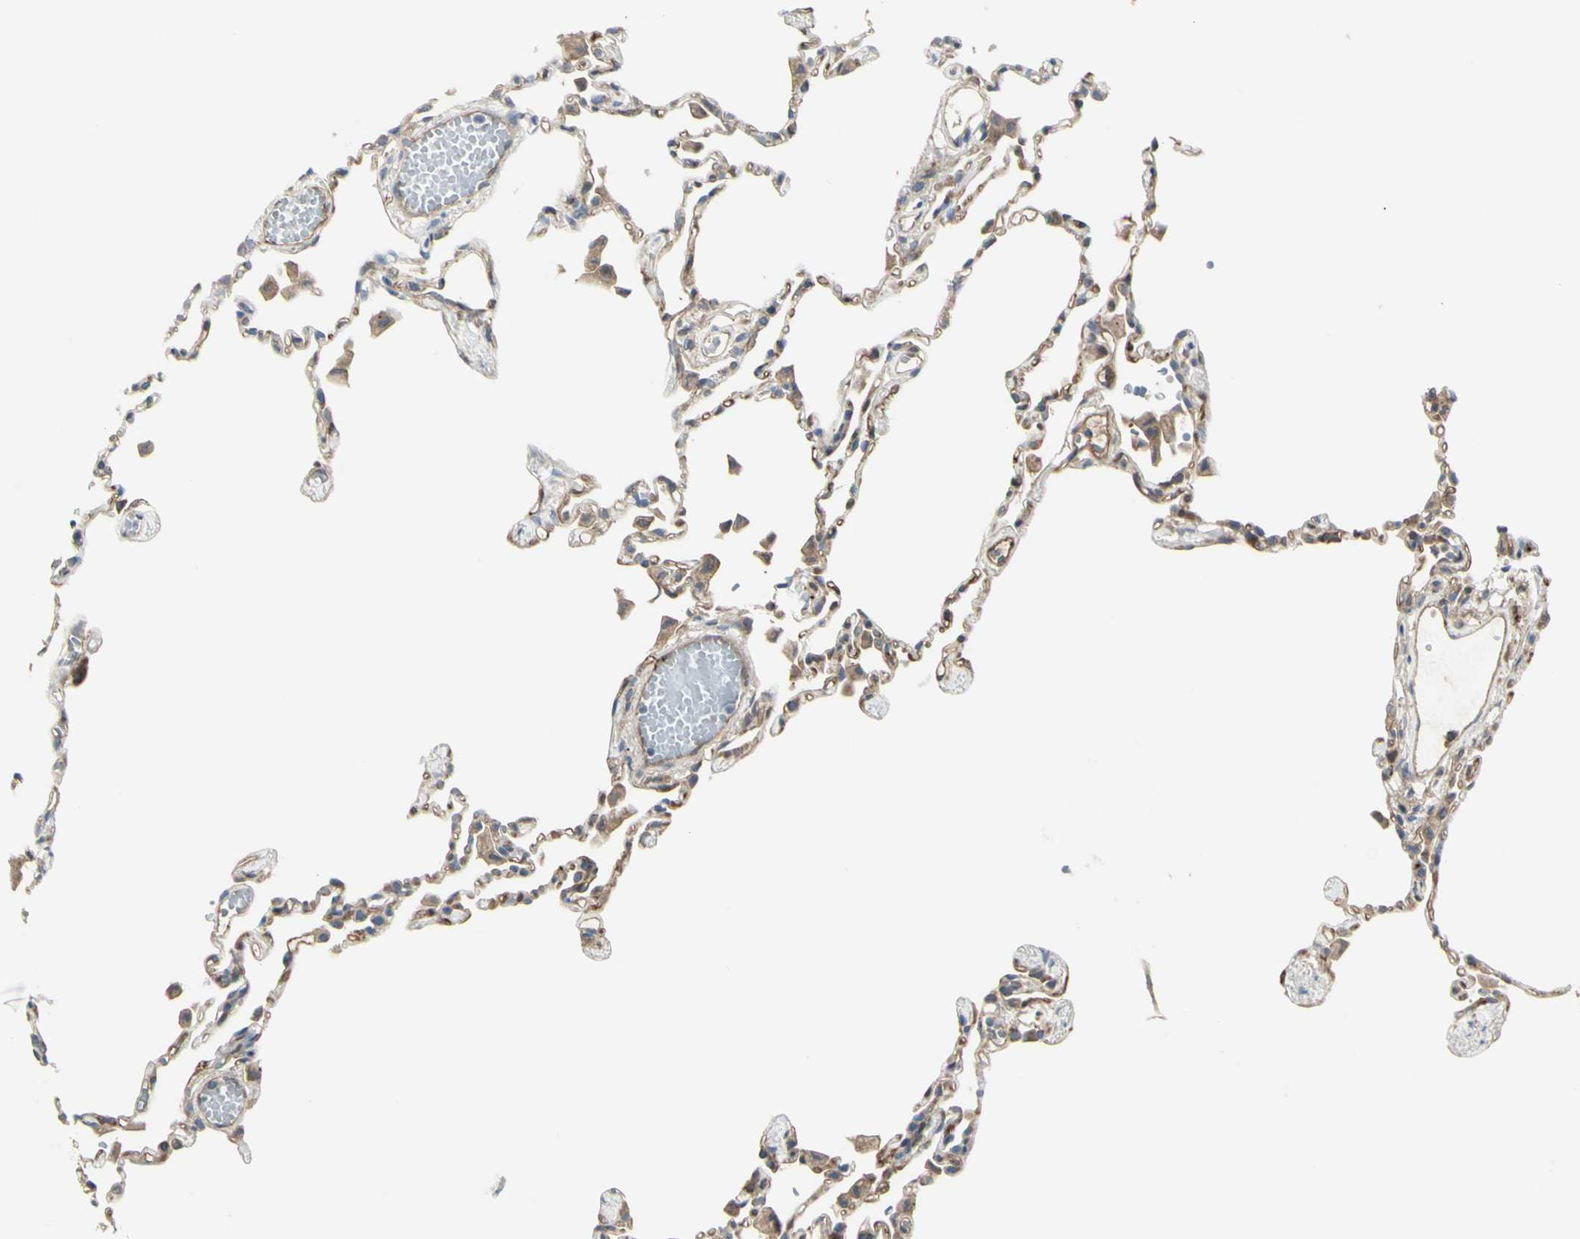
{"staining": {"intensity": "moderate", "quantity": "25%-75%", "location": "cytoplasmic/membranous"}, "tissue": "lung", "cell_type": "Alveolar cells", "image_type": "normal", "snomed": [{"axis": "morphology", "description": "Normal tissue, NOS"}, {"axis": "topography", "description": "Lung"}], "caption": "Brown immunohistochemical staining in unremarkable human lung exhibits moderate cytoplasmic/membranous staining in approximately 25%-75% of alveolar cells. (DAB IHC, brown staining for protein, blue staining for nuclei).", "gene": "IGSF9B", "patient": {"sex": "female", "age": 49}}